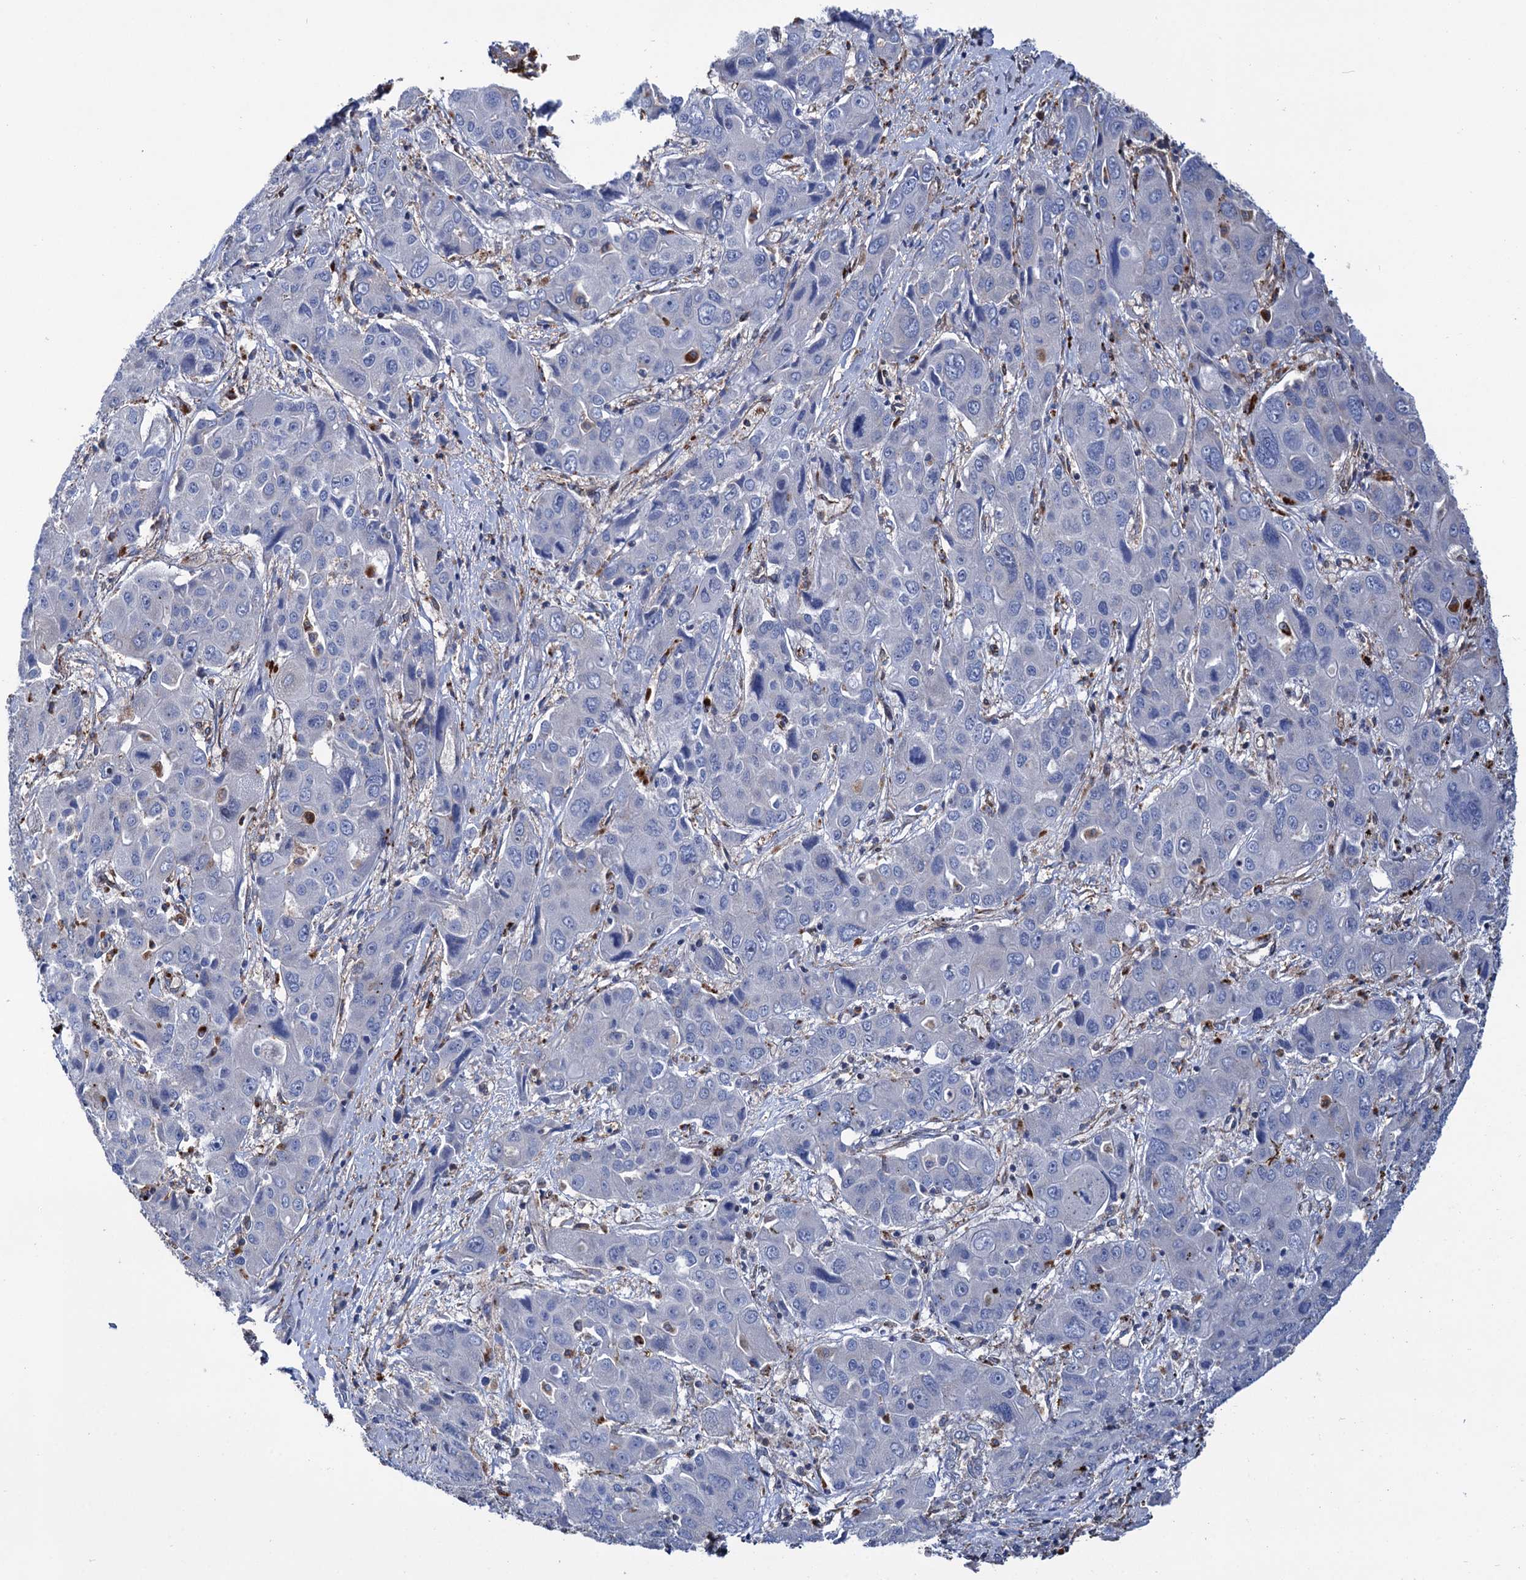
{"staining": {"intensity": "negative", "quantity": "none", "location": "none"}, "tissue": "liver cancer", "cell_type": "Tumor cells", "image_type": "cancer", "snomed": [{"axis": "morphology", "description": "Cholangiocarcinoma"}, {"axis": "topography", "description": "Liver"}], "caption": "High power microscopy image of an immunohistochemistry (IHC) micrograph of liver cholangiocarcinoma, revealing no significant staining in tumor cells. (DAB (3,3'-diaminobenzidine) immunohistochemistry visualized using brightfield microscopy, high magnification).", "gene": "SCPEP1", "patient": {"sex": "male", "age": 67}}